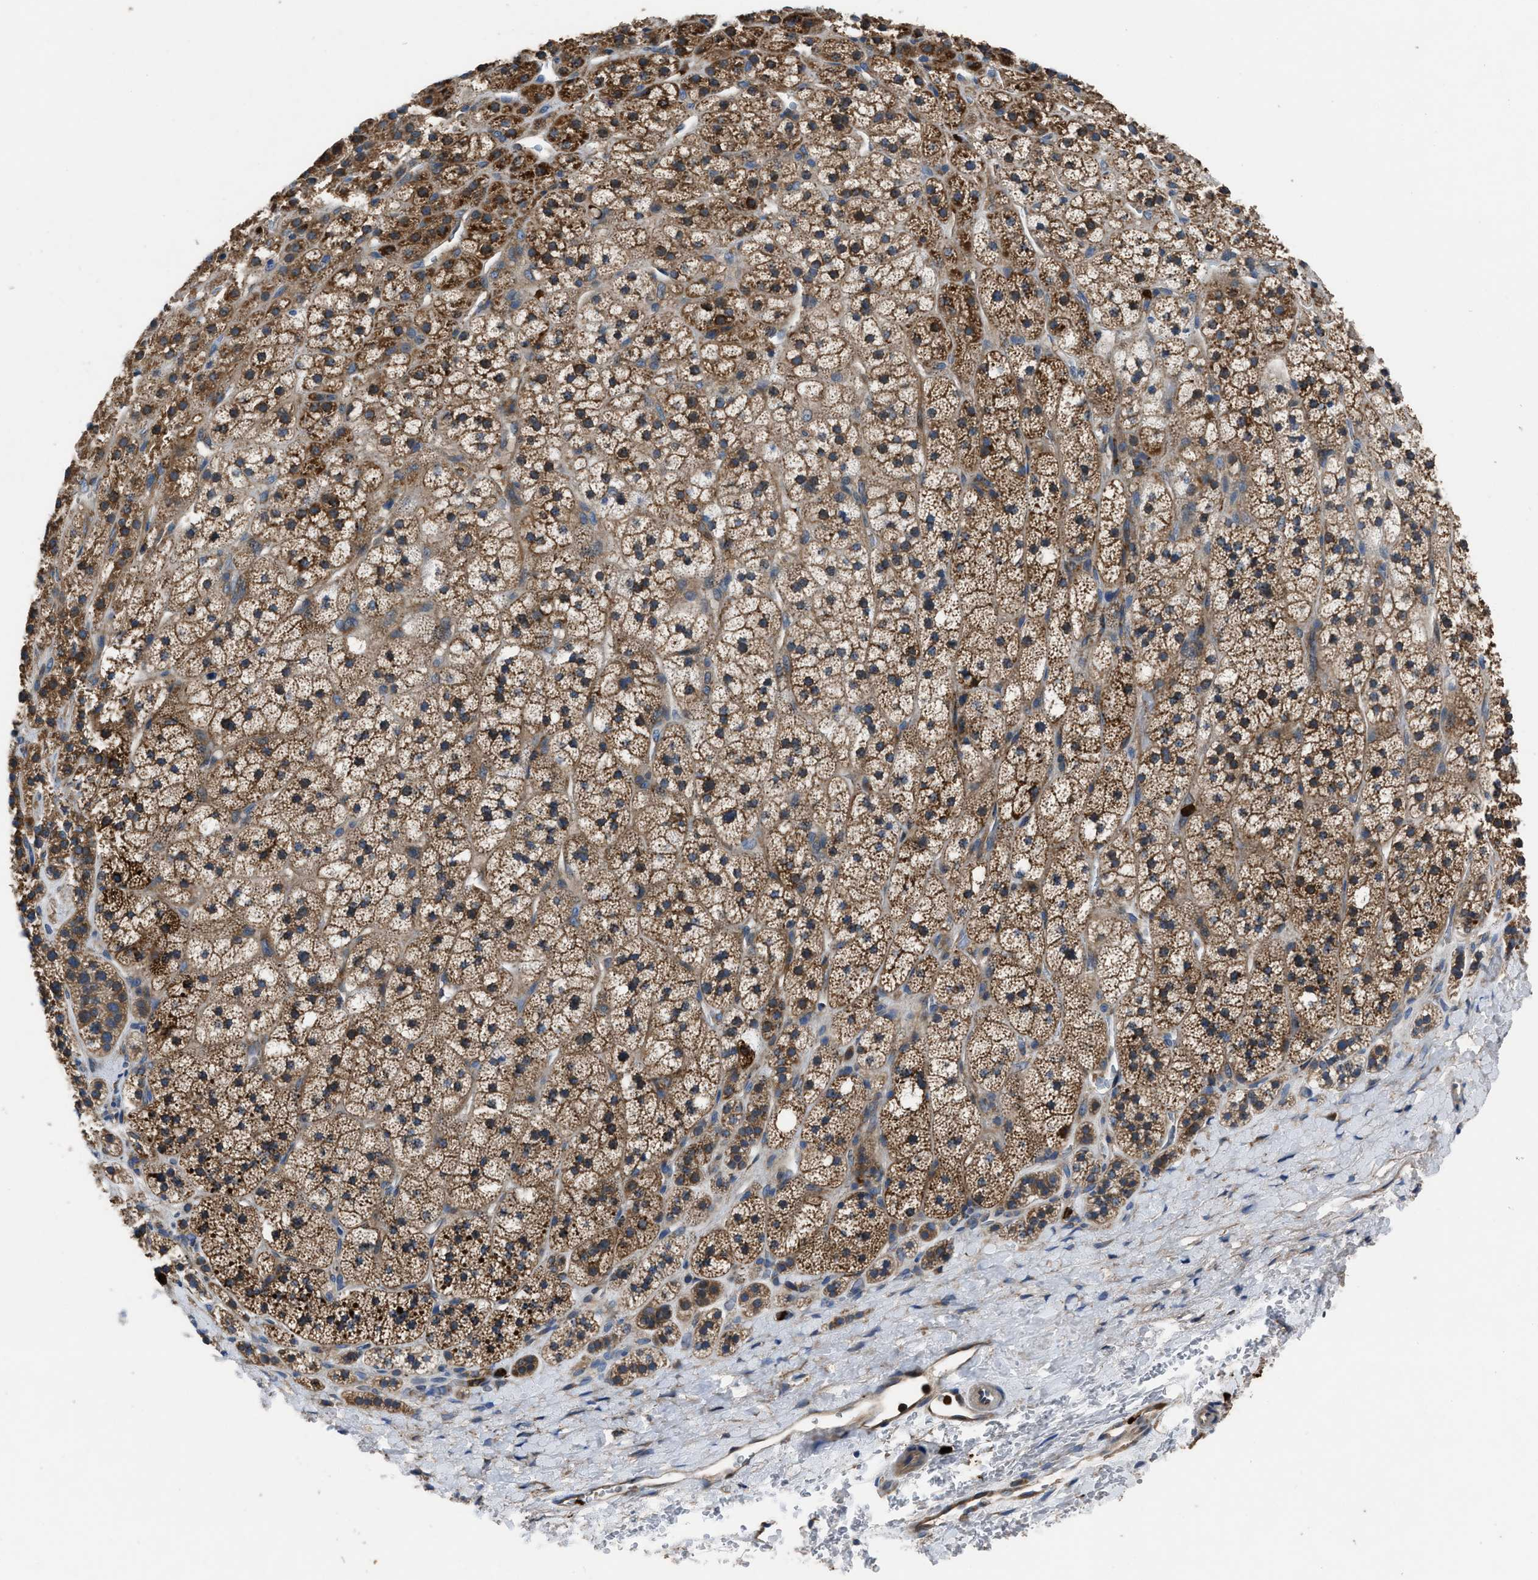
{"staining": {"intensity": "moderate", "quantity": ">75%", "location": "cytoplasmic/membranous"}, "tissue": "adrenal gland", "cell_type": "Glandular cells", "image_type": "normal", "snomed": [{"axis": "morphology", "description": "Normal tissue, NOS"}, {"axis": "topography", "description": "Adrenal gland"}], "caption": "The image exhibits staining of benign adrenal gland, revealing moderate cytoplasmic/membranous protein staining (brown color) within glandular cells. (brown staining indicates protein expression, while blue staining denotes nuclei).", "gene": "ANGPT1", "patient": {"sex": "male", "age": 56}}